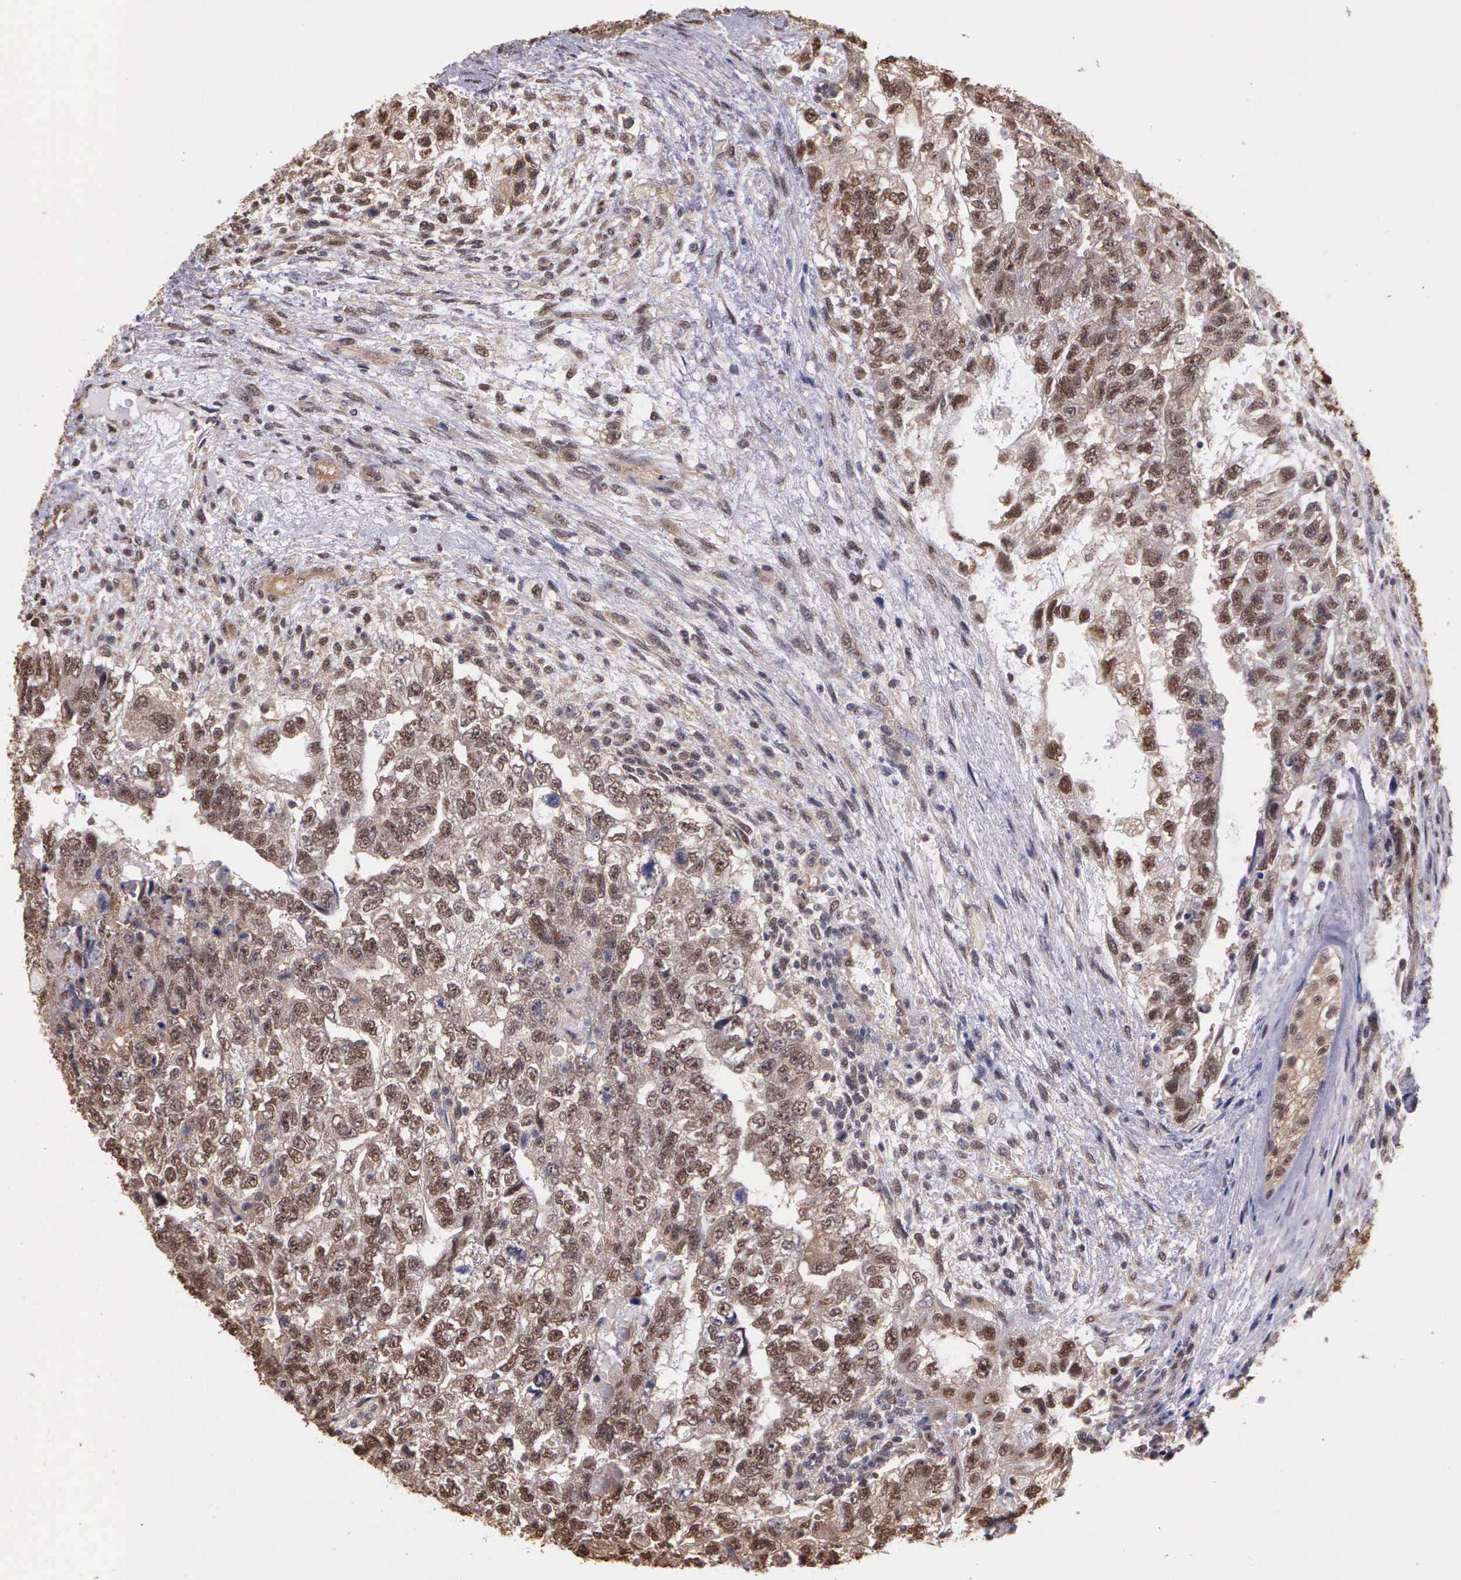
{"staining": {"intensity": "strong", "quantity": ">75%", "location": "cytoplasmic/membranous,nuclear"}, "tissue": "testis cancer", "cell_type": "Tumor cells", "image_type": "cancer", "snomed": [{"axis": "morphology", "description": "Carcinoma, Embryonal, NOS"}, {"axis": "topography", "description": "Testis"}], "caption": "This is an image of IHC staining of testis cancer (embryonal carcinoma), which shows strong positivity in the cytoplasmic/membranous and nuclear of tumor cells.", "gene": "PSMC1", "patient": {"sex": "male", "age": 36}}